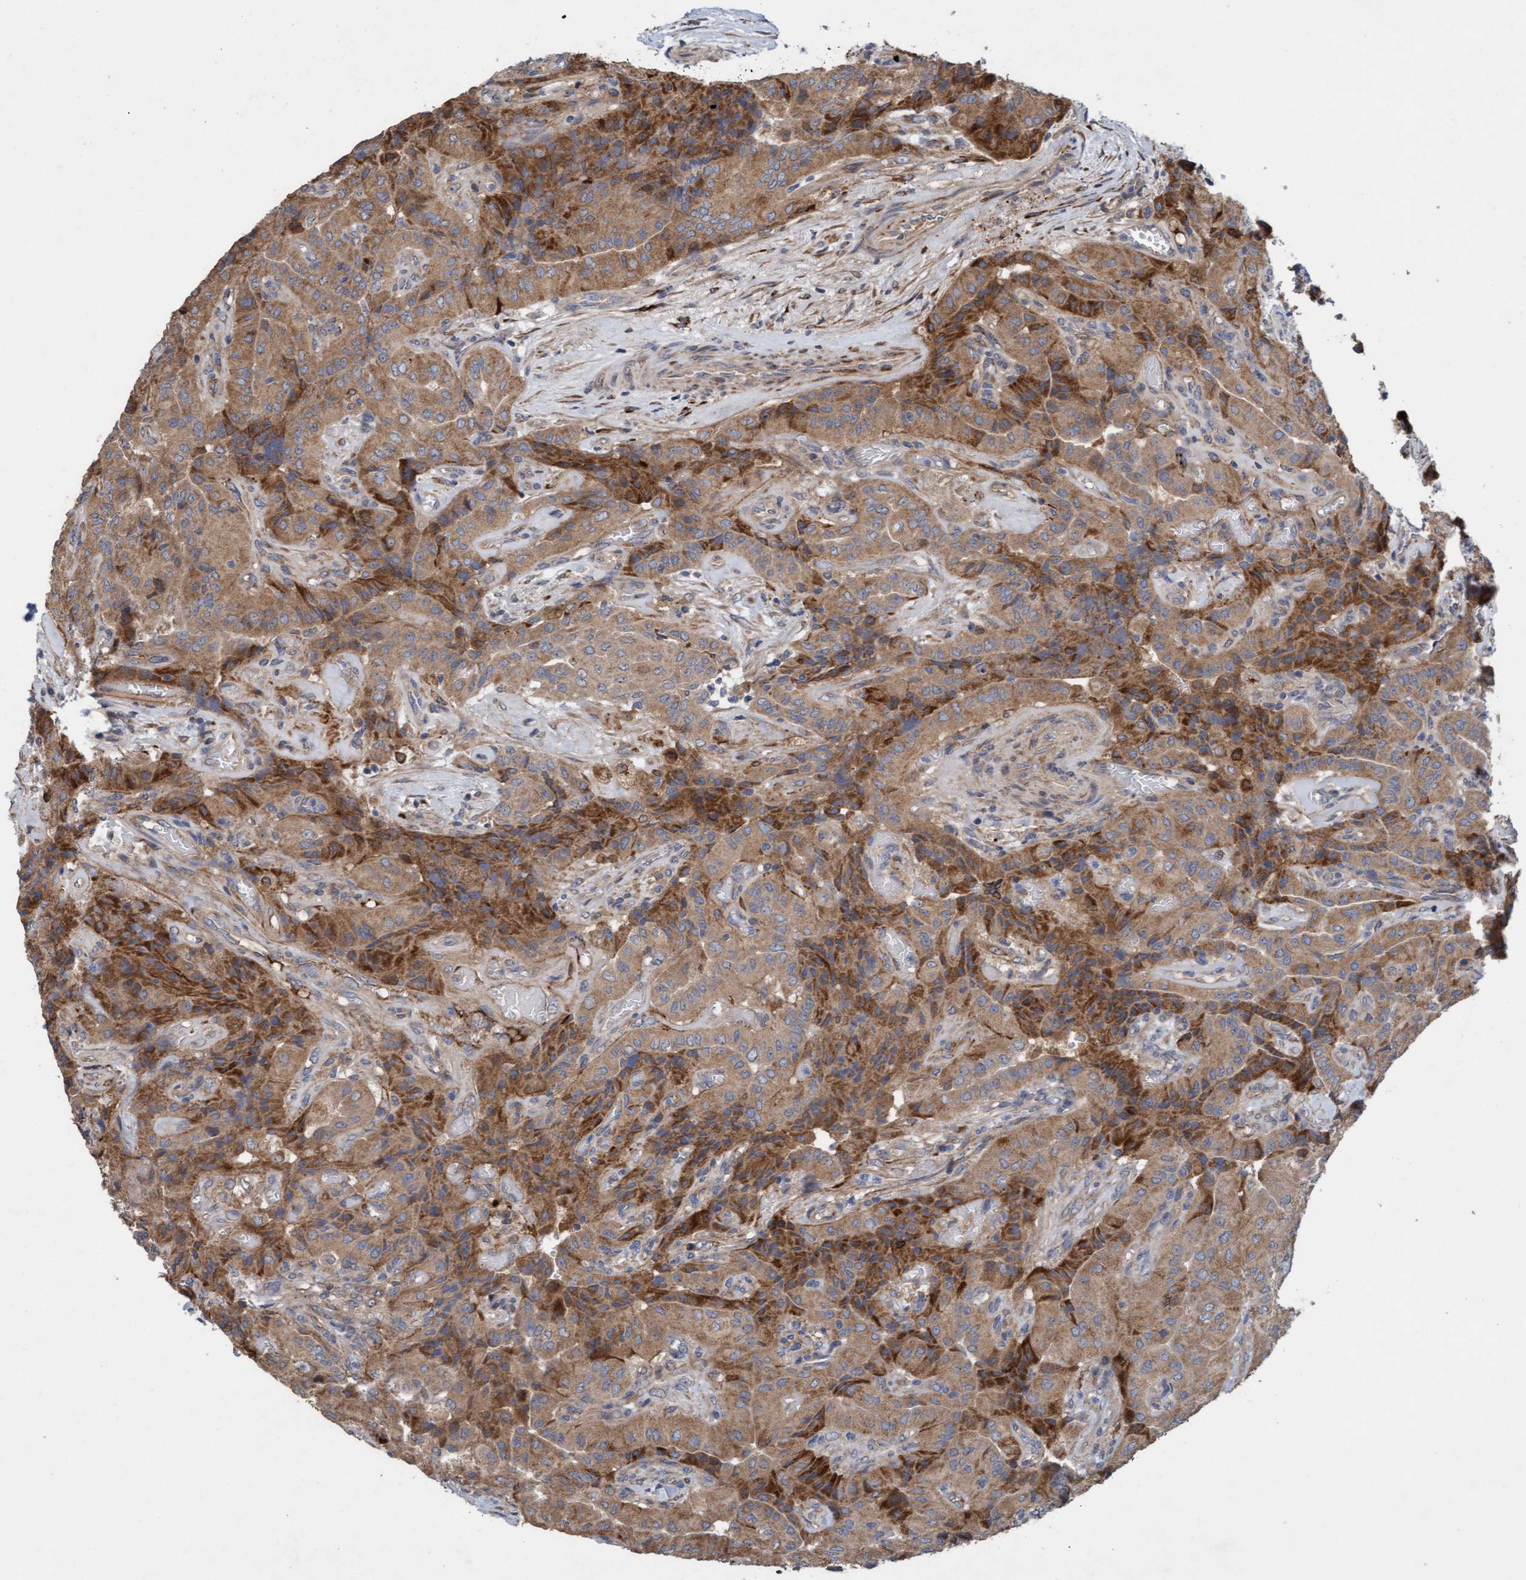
{"staining": {"intensity": "moderate", "quantity": ">75%", "location": "cytoplasmic/membranous"}, "tissue": "thyroid cancer", "cell_type": "Tumor cells", "image_type": "cancer", "snomed": [{"axis": "morphology", "description": "Papillary adenocarcinoma, NOS"}, {"axis": "topography", "description": "Thyroid gland"}], "caption": "Thyroid cancer stained with DAB immunohistochemistry reveals medium levels of moderate cytoplasmic/membranous staining in approximately >75% of tumor cells.", "gene": "DDHD2", "patient": {"sex": "female", "age": 59}}